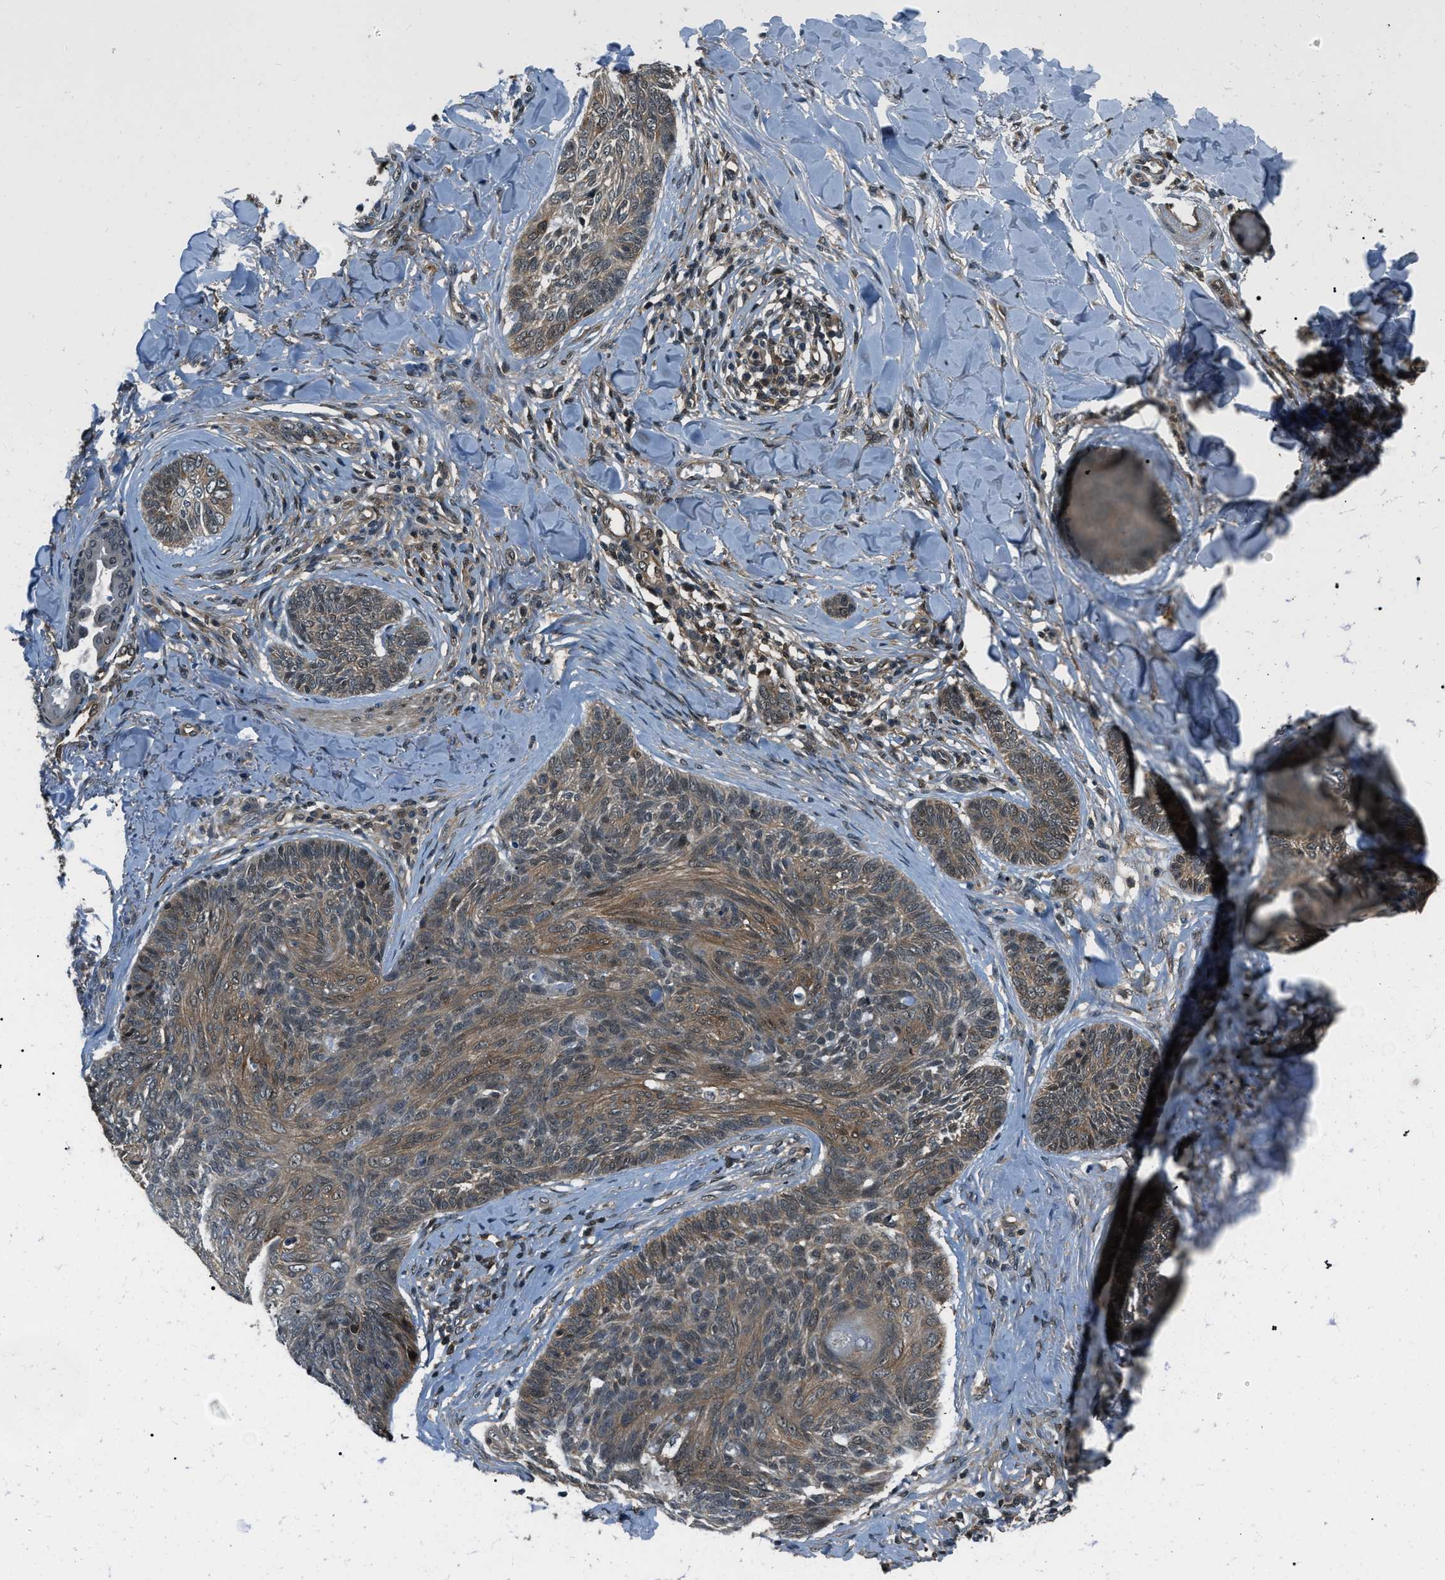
{"staining": {"intensity": "weak", "quantity": ">75%", "location": "cytoplasmic/membranous"}, "tissue": "skin cancer", "cell_type": "Tumor cells", "image_type": "cancer", "snomed": [{"axis": "morphology", "description": "Basal cell carcinoma"}, {"axis": "topography", "description": "Skin"}], "caption": "Immunohistochemistry micrograph of neoplastic tissue: human skin basal cell carcinoma stained using immunohistochemistry shows low levels of weak protein expression localized specifically in the cytoplasmic/membranous of tumor cells, appearing as a cytoplasmic/membranous brown color.", "gene": "NUDCD3", "patient": {"sex": "male", "age": 43}}